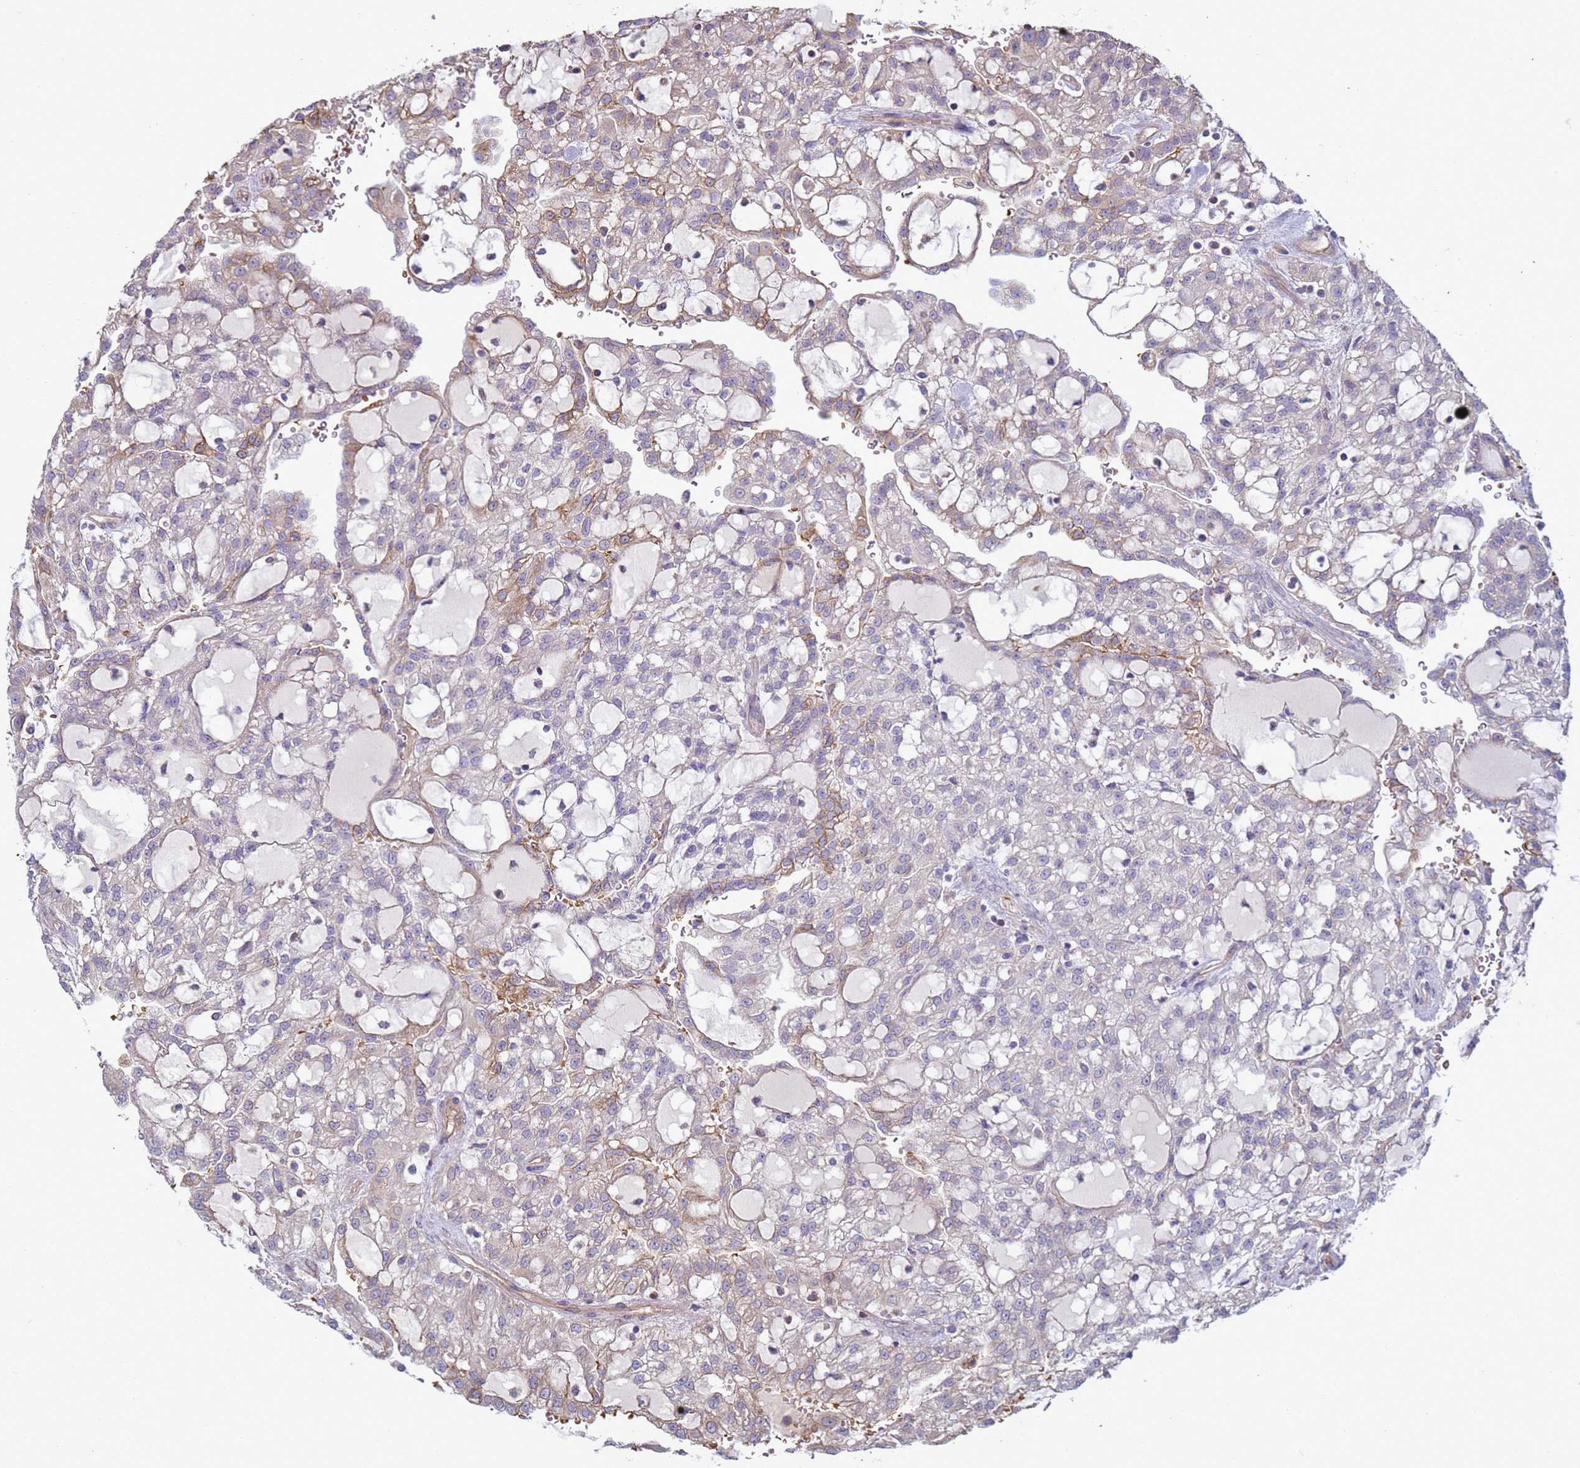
{"staining": {"intensity": "moderate", "quantity": "<25%", "location": "cytoplasmic/membranous"}, "tissue": "renal cancer", "cell_type": "Tumor cells", "image_type": "cancer", "snomed": [{"axis": "morphology", "description": "Adenocarcinoma, NOS"}, {"axis": "topography", "description": "Kidney"}], "caption": "Human renal cancer (adenocarcinoma) stained for a protein (brown) shows moderate cytoplasmic/membranous positive expression in approximately <25% of tumor cells.", "gene": "SGIP1", "patient": {"sex": "male", "age": 63}}